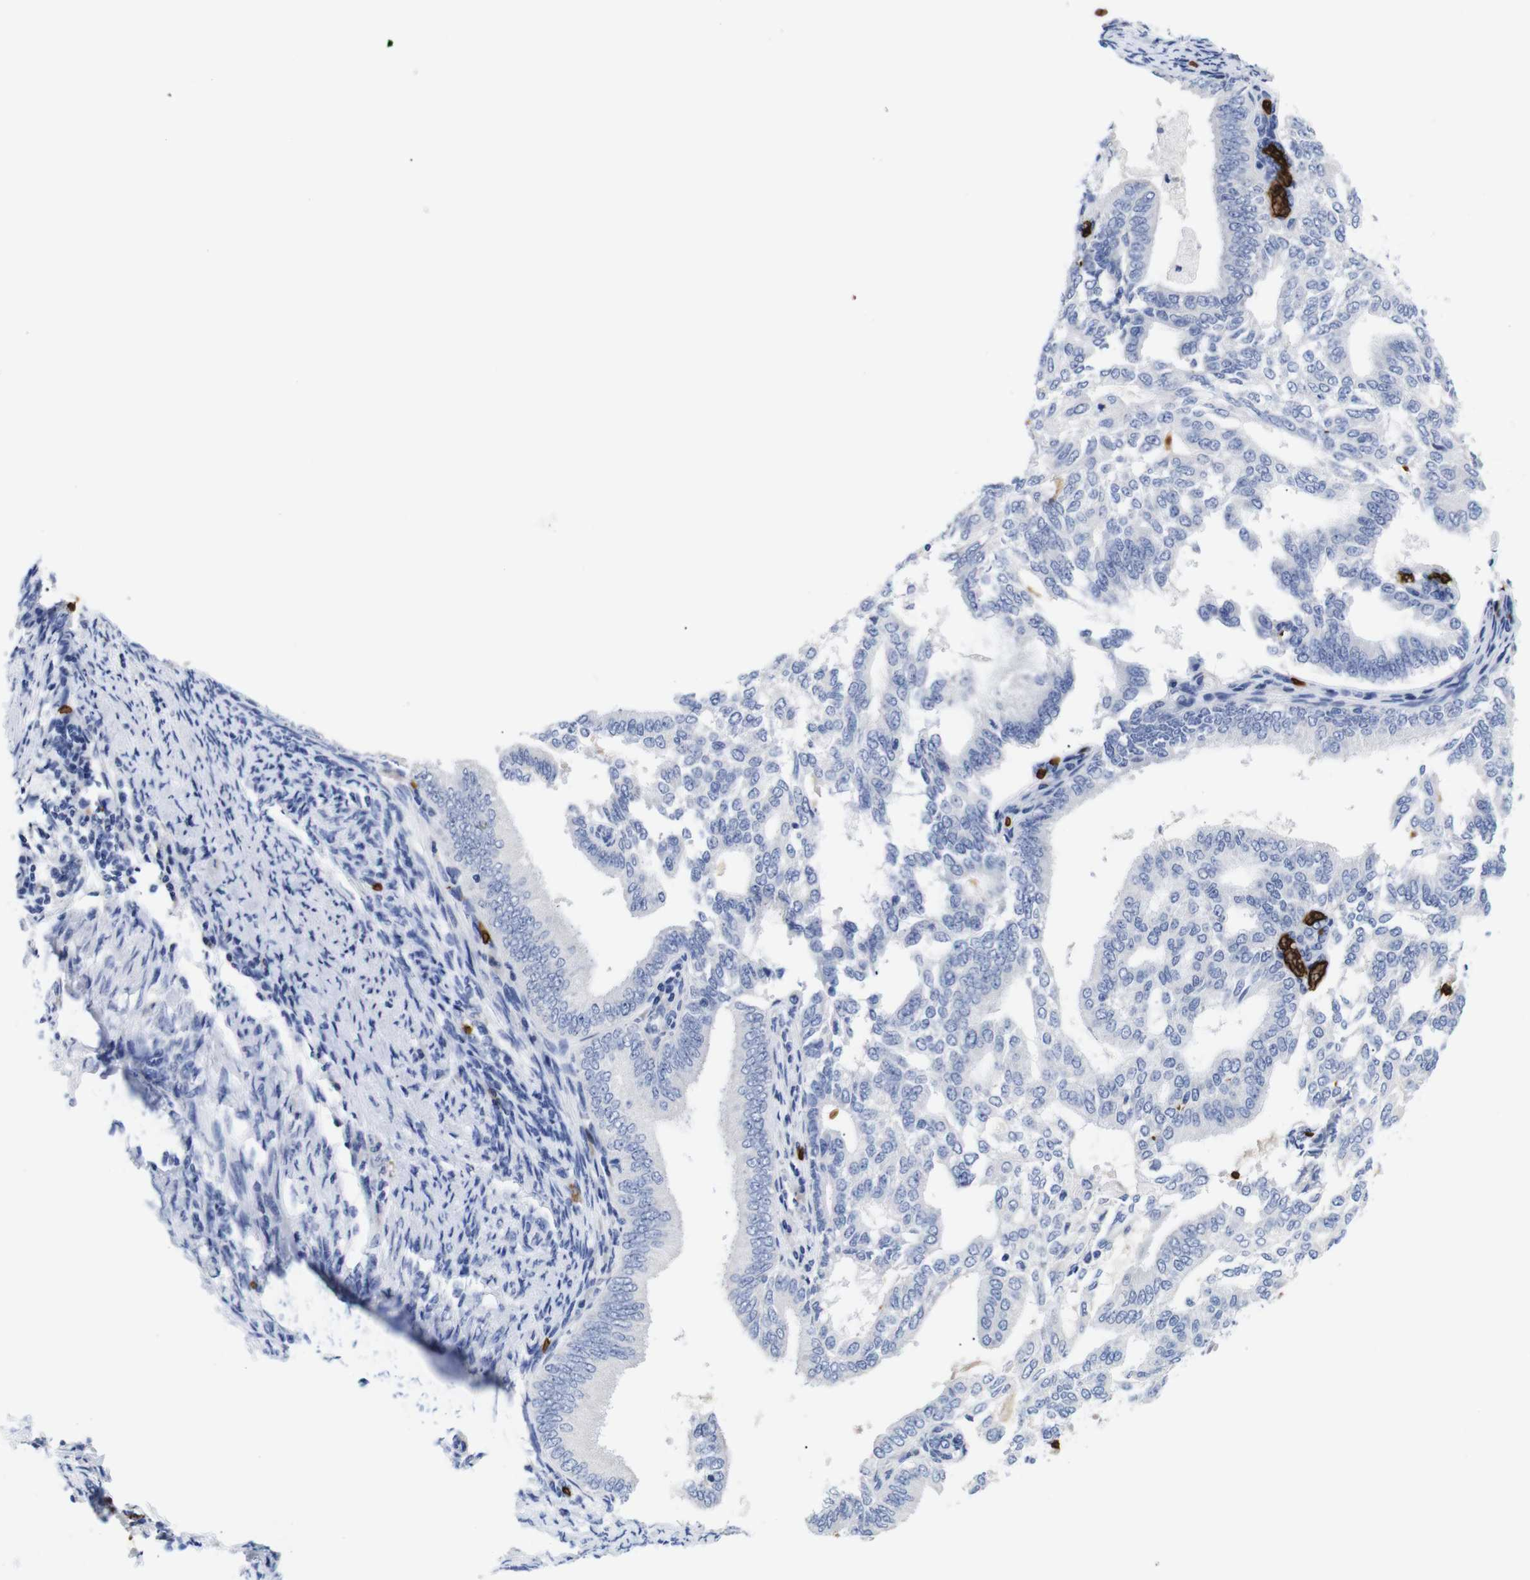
{"staining": {"intensity": "negative", "quantity": "none", "location": "none"}, "tissue": "endometrial cancer", "cell_type": "Tumor cells", "image_type": "cancer", "snomed": [{"axis": "morphology", "description": "Adenocarcinoma, NOS"}, {"axis": "topography", "description": "Endometrium"}], "caption": "DAB (3,3'-diaminobenzidine) immunohistochemical staining of adenocarcinoma (endometrial) exhibits no significant staining in tumor cells.", "gene": "S1PR2", "patient": {"sex": "female", "age": 58}}